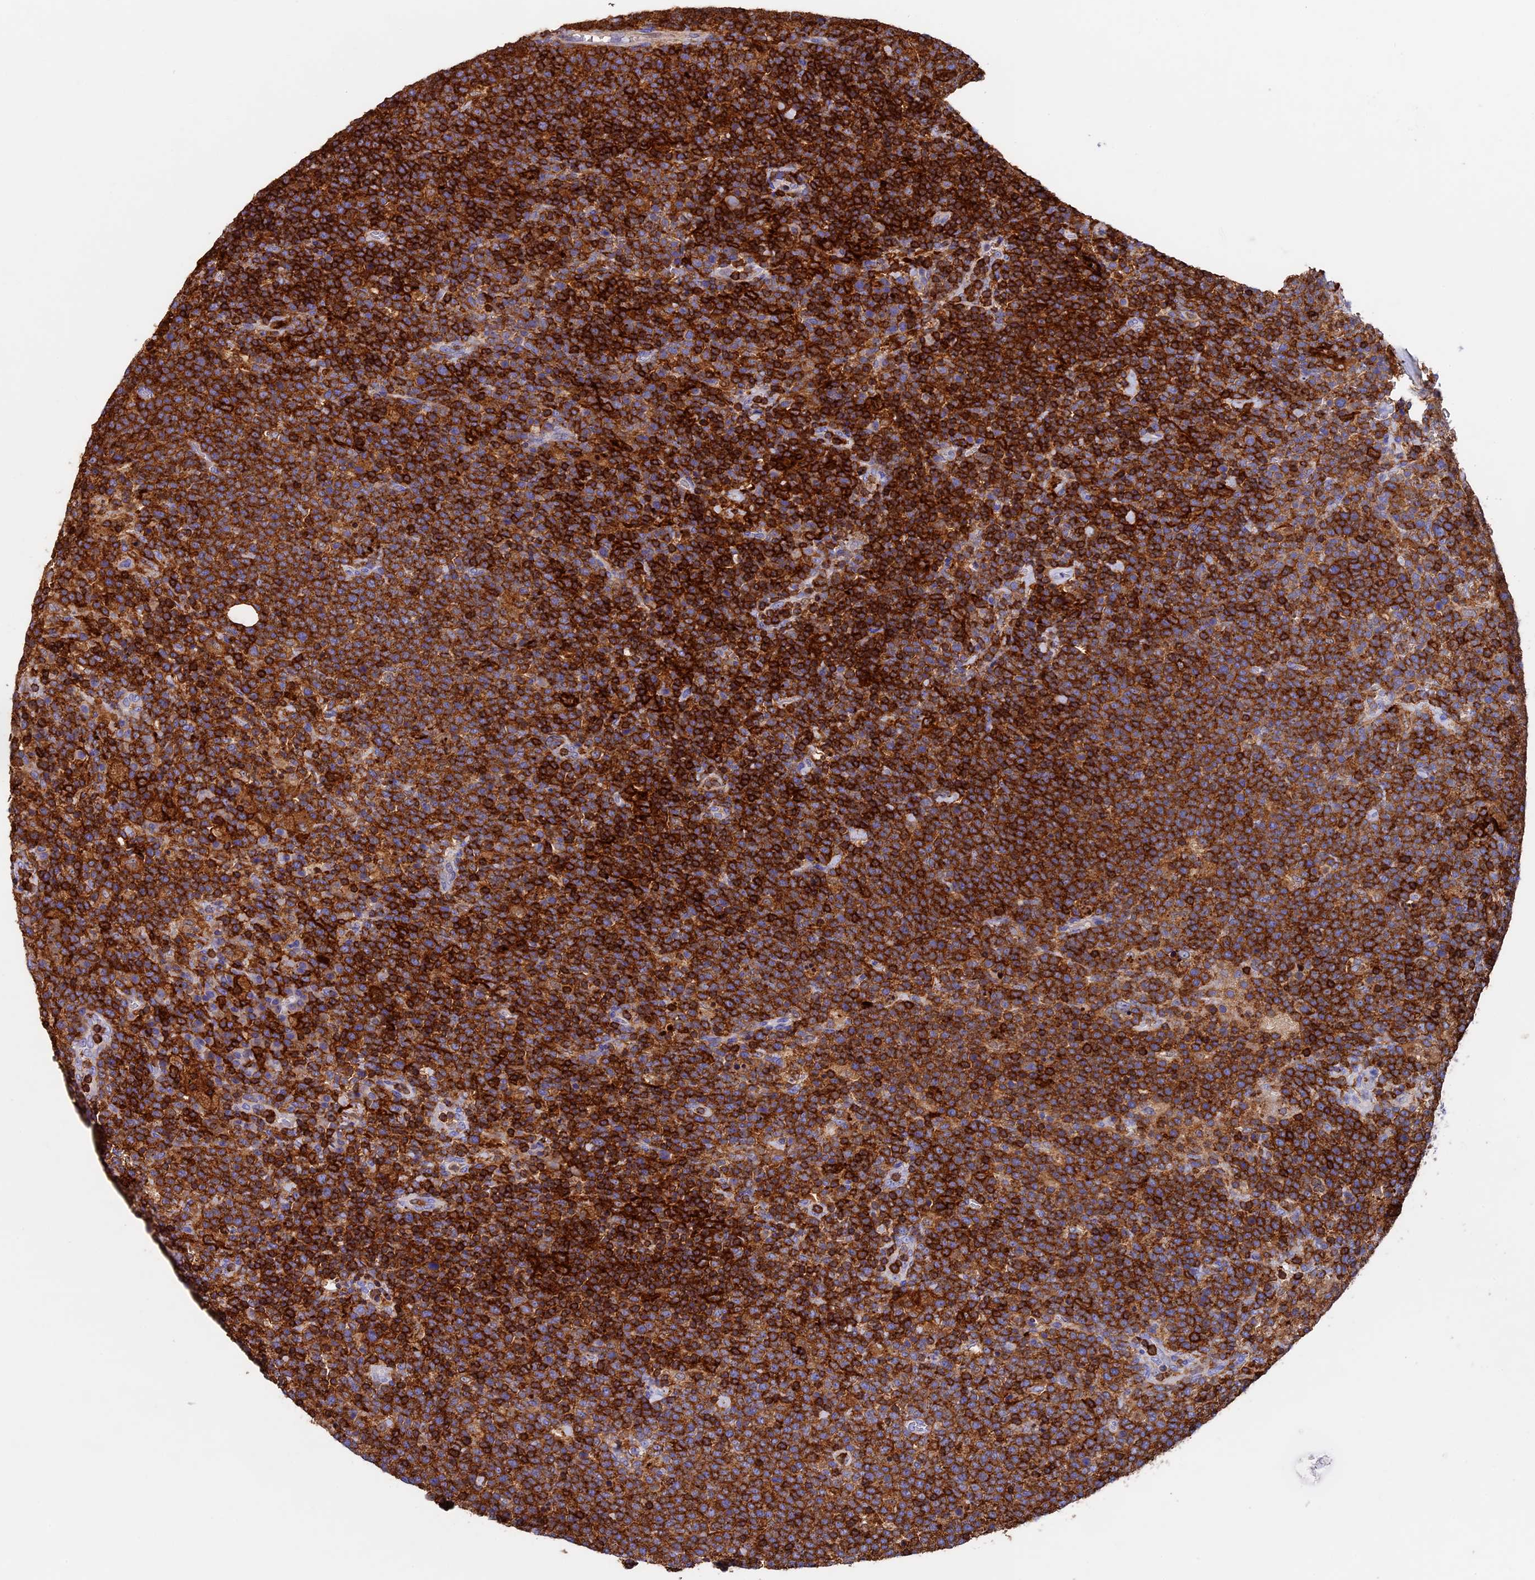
{"staining": {"intensity": "strong", "quantity": ">75%", "location": "cytoplasmic/membranous"}, "tissue": "lymphoma", "cell_type": "Tumor cells", "image_type": "cancer", "snomed": [{"axis": "morphology", "description": "Malignant lymphoma, non-Hodgkin's type, High grade"}, {"axis": "topography", "description": "Lymph node"}], "caption": "Human lymphoma stained with a protein marker reveals strong staining in tumor cells.", "gene": "ADAT1", "patient": {"sex": "male", "age": 61}}